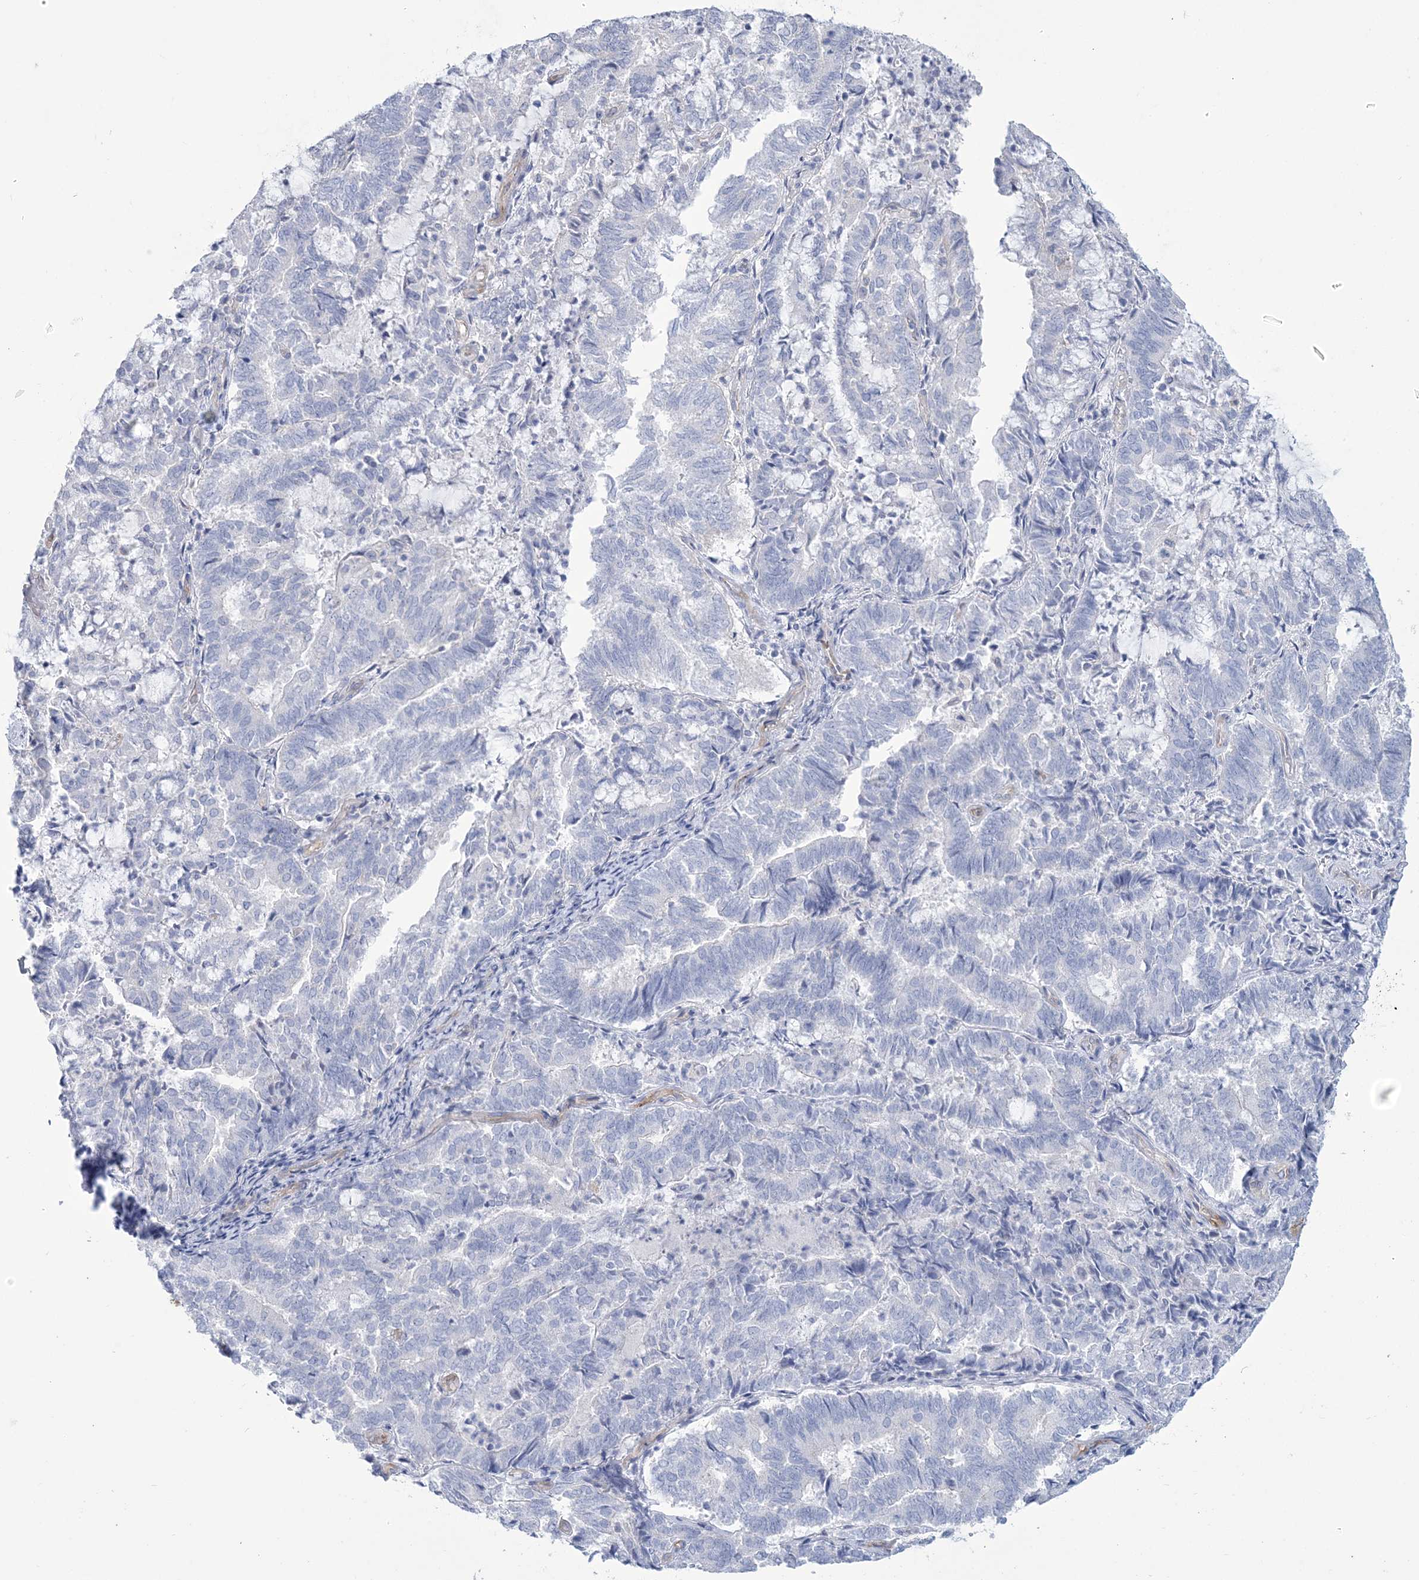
{"staining": {"intensity": "negative", "quantity": "none", "location": "none"}, "tissue": "endometrial cancer", "cell_type": "Tumor cells", "image_type": "cancer", "snomed": [{"axis": "morphology", "description": "Adenocarcinoma, NOS"}, {"axis": "topography", "description": "Endometrium"}], "caption": "An immunohistochemistry (IHC) photomicrograph of adenocarcinoma (endometrial) is shown. There is no staining in tumor cells of adenocarcinoma (endometrial).", "gene": "RAB11FIP5", "patient": {"sex": "female", "age": 80}}